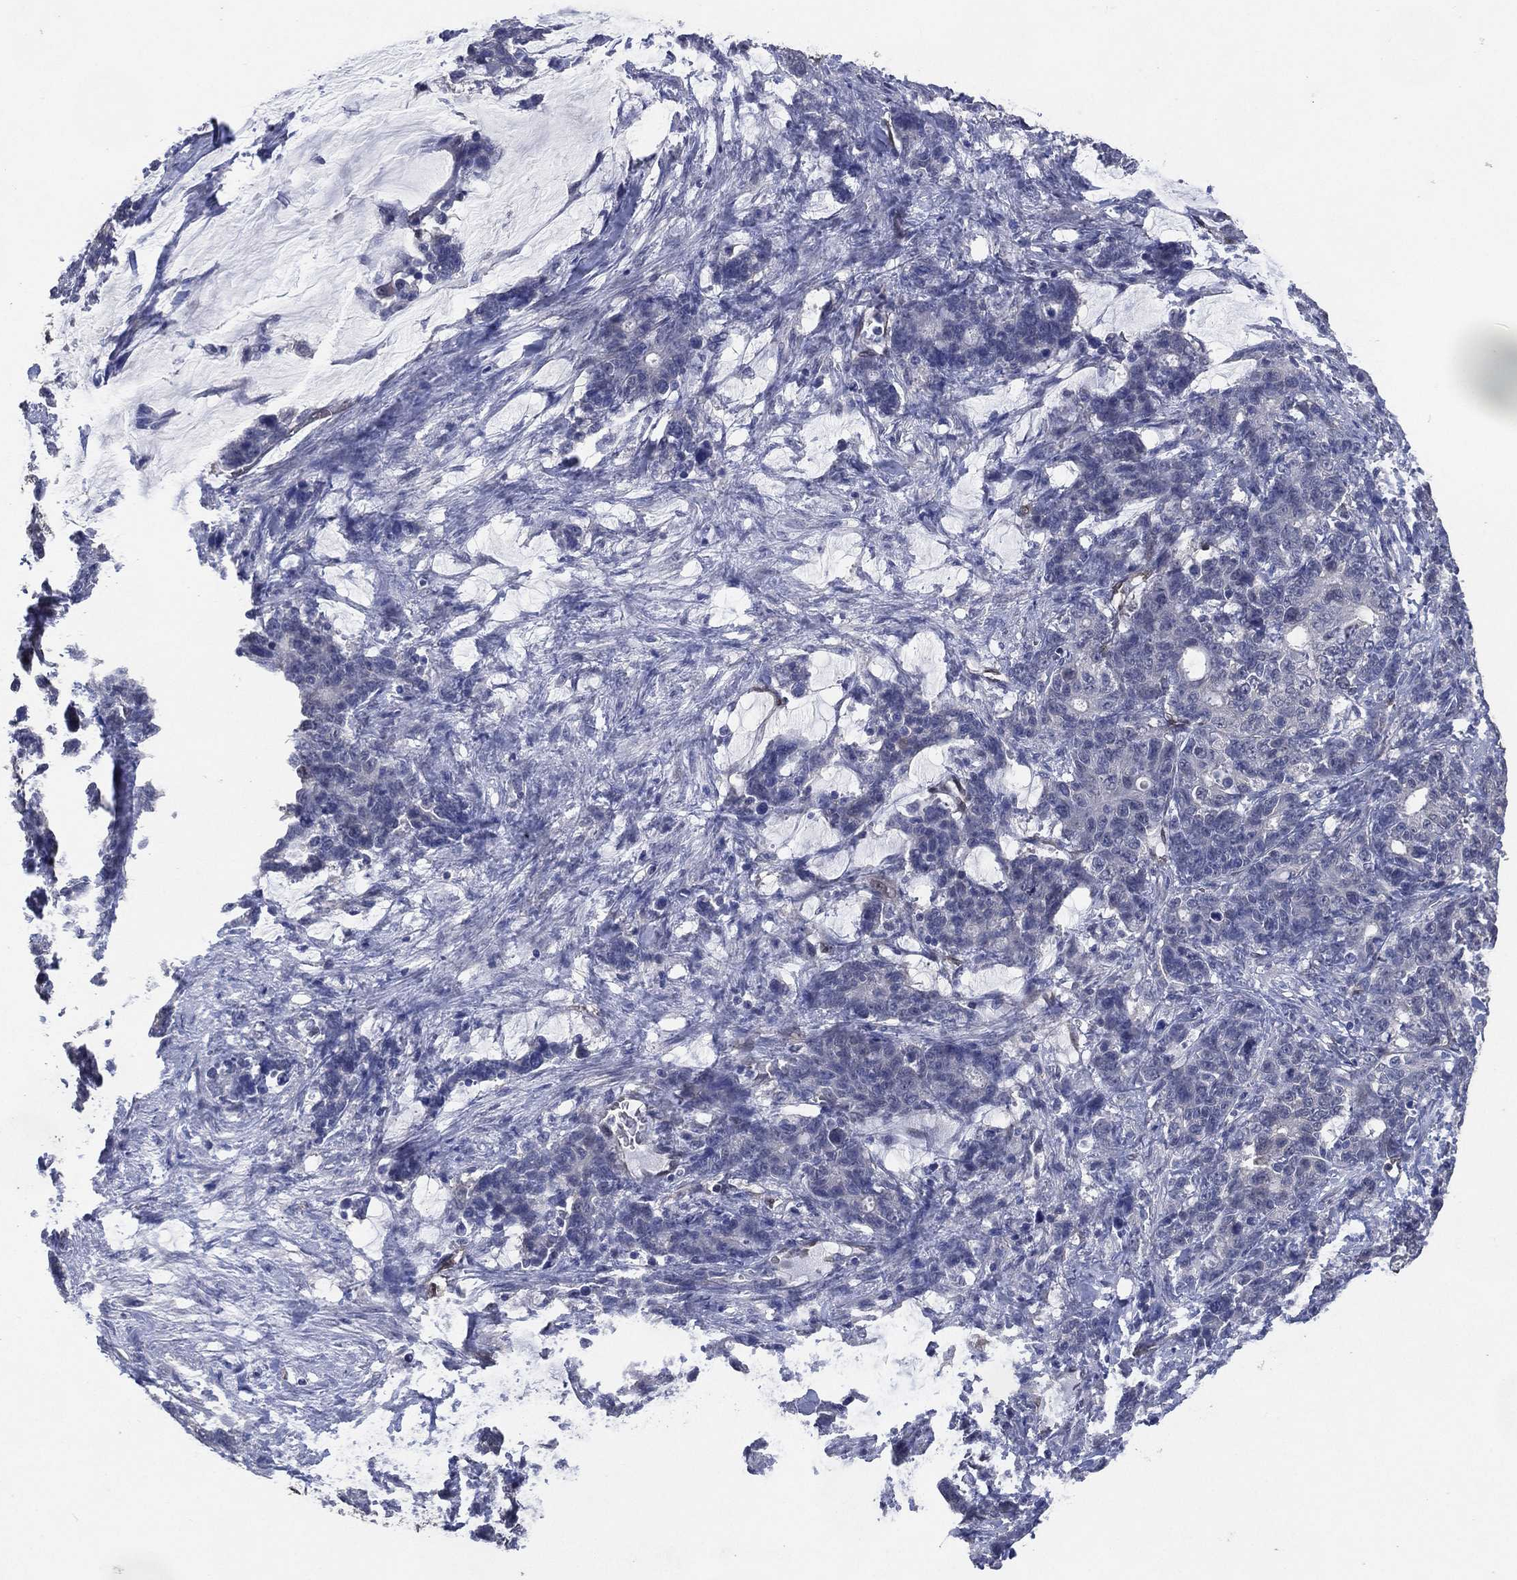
{"staining": {"intensity": "negative", "quantity": "none", "location": "none"}, "tissue": "stomach cancer", "cell_type": "Tumor cells", "image_type": "cancer", "snomed": [{"axis": "morphology", "description": "Normal tissue, NOS"}, {"axis": "morphology", "description": "Adenocarcinoma, NOS"}, {"axis": "topography", "description": "Stomach"}], "caption": "Stomach cancer was stained to show a protein in brown. There is no significant positivity in tumor cells. Nuclei are stained in blue.", "gene": "AK1", "patient": {"sex": "female", "age": 64}}